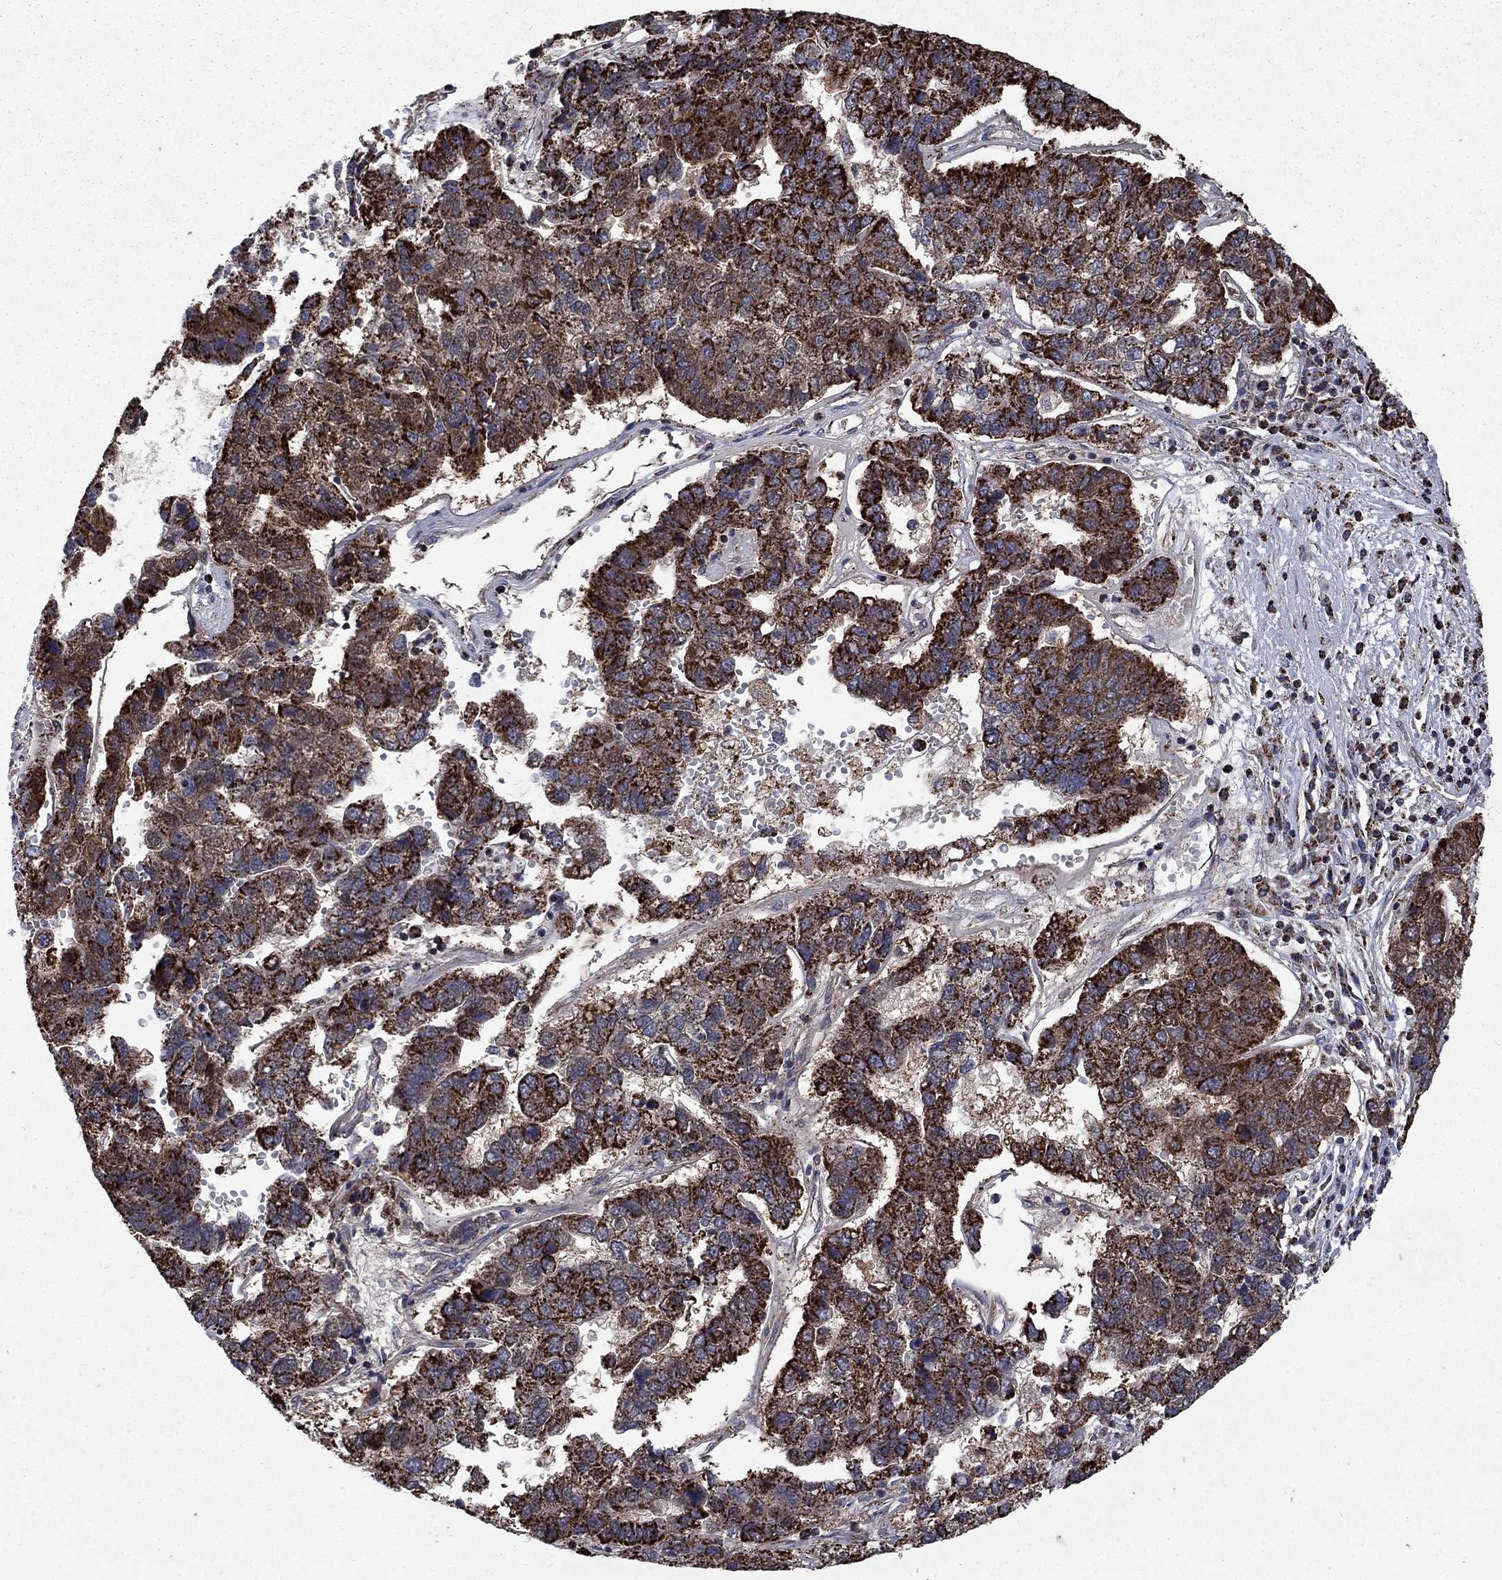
{"staining": {"intensity": "strong", "quantity": "25%-75%", "location": "cytoplasmic/membranous"}, "tissue": "pancreatic cancer", "cell_type": "Tumor cells", "image_type": "cancer", "snomed": [{"axis": "morphology", "description": "Adenocarcinoma, NOS"}, {"axis": "topography", "description": "Pancreas"}], "caption": "The image exhibits staining of pancreatic adenocarcinoma, revealing strong cytoplasmic/membranous protein positivity (brown color) within tumor cells. The staining was performed using DAB to visualize the protein expression in brown, while the nuclei were stained in blue with hematoxylin (Magnification: 20x).", "gene": "MOAP1", "patient": {"sex": "female", "age": 61}}